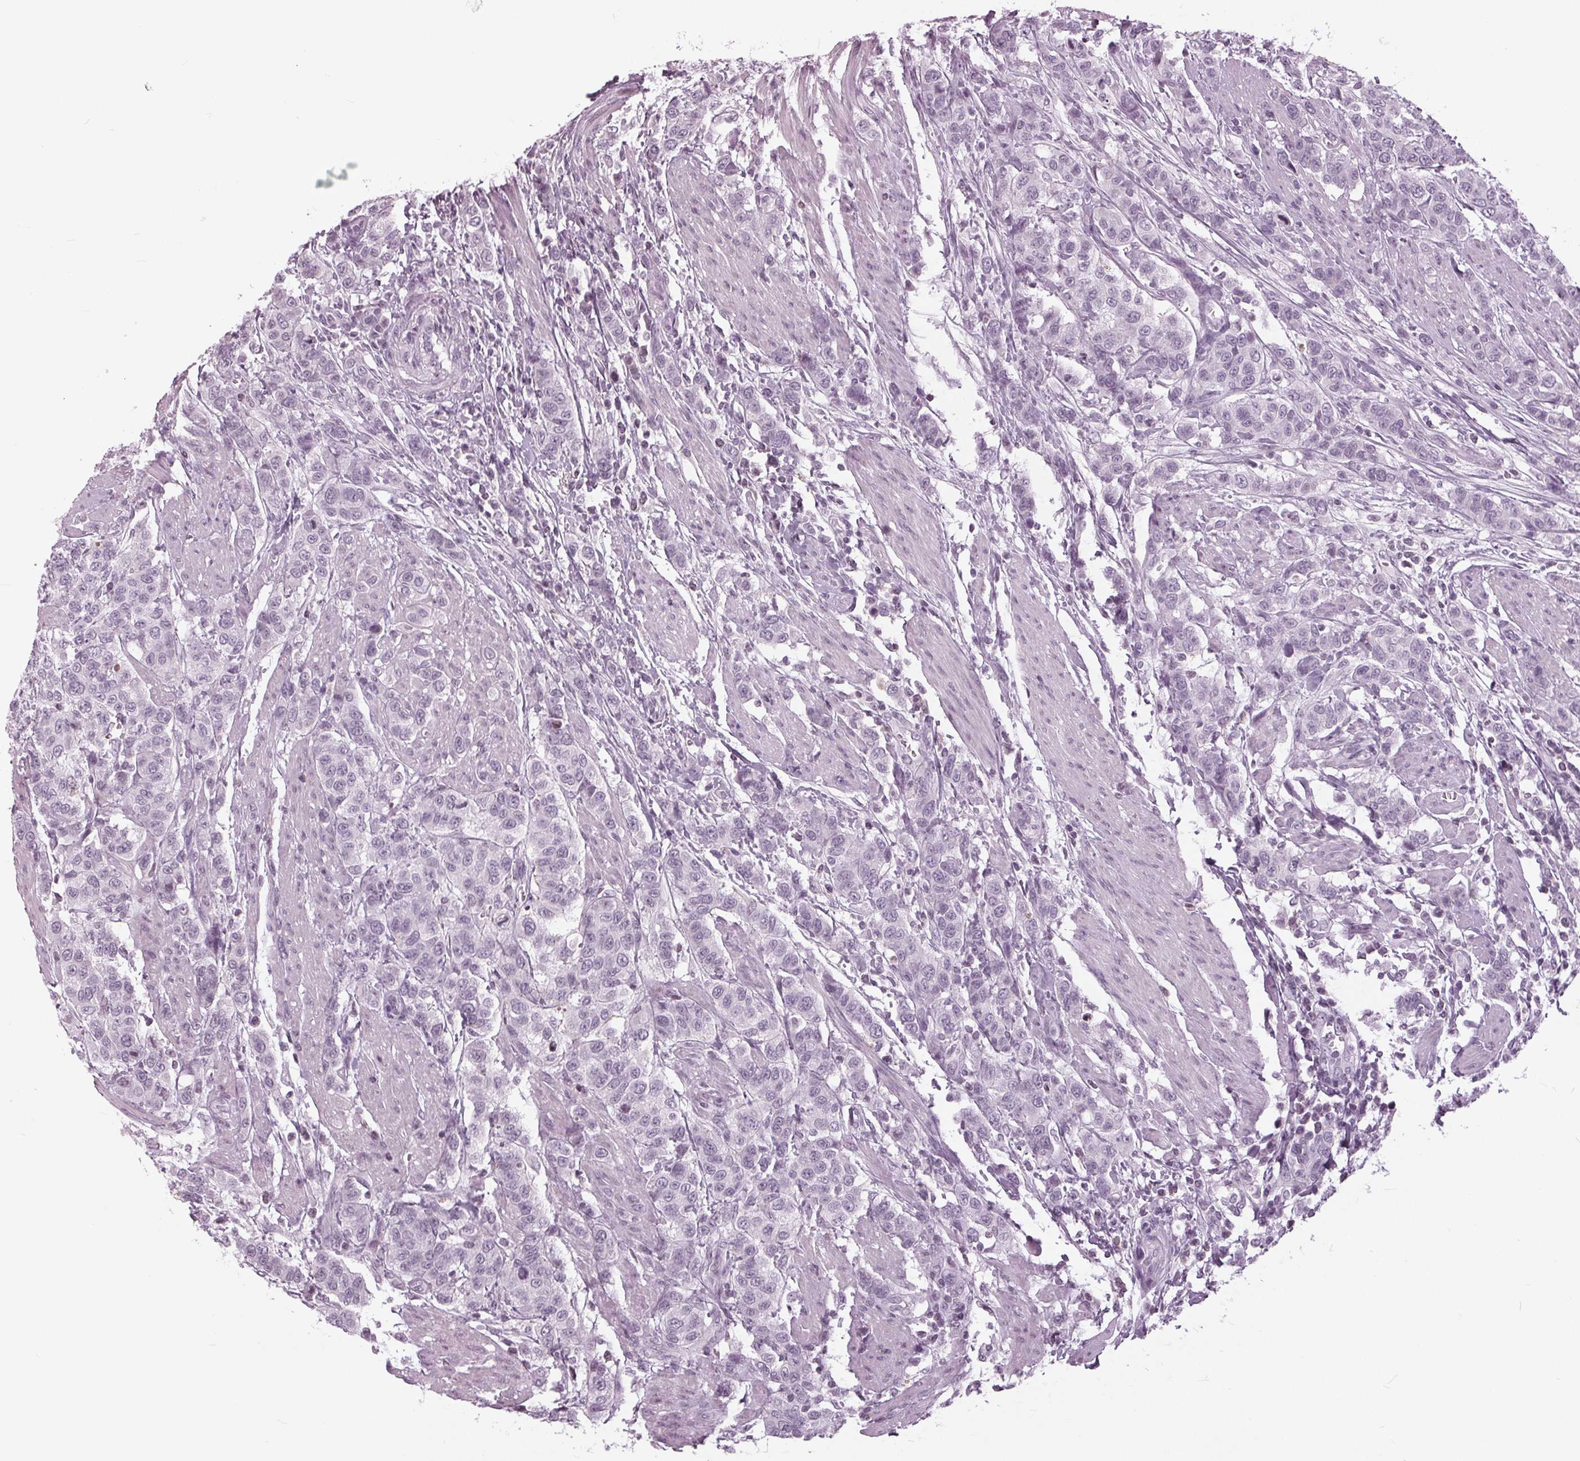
{"staining": {"intensity": "negative", "quantity": "none", "location": "none"}, "tissue": "urothelial cancer", "cell_type": "Tumor cells", "image_type": "cancer", "snomed": [{"axis": "morphology", "description": "Urothelial carcinoma, High grade"}, {"axis": "topography", "description": "Urinary bladder"}], "caption": "Immunohistochemistry of human urothelial carcinoma (high-grade) exhibits no positivity in tumor cells.", "gene": "SLC9A4", "patient": {"sex": "female", "age": 58}}